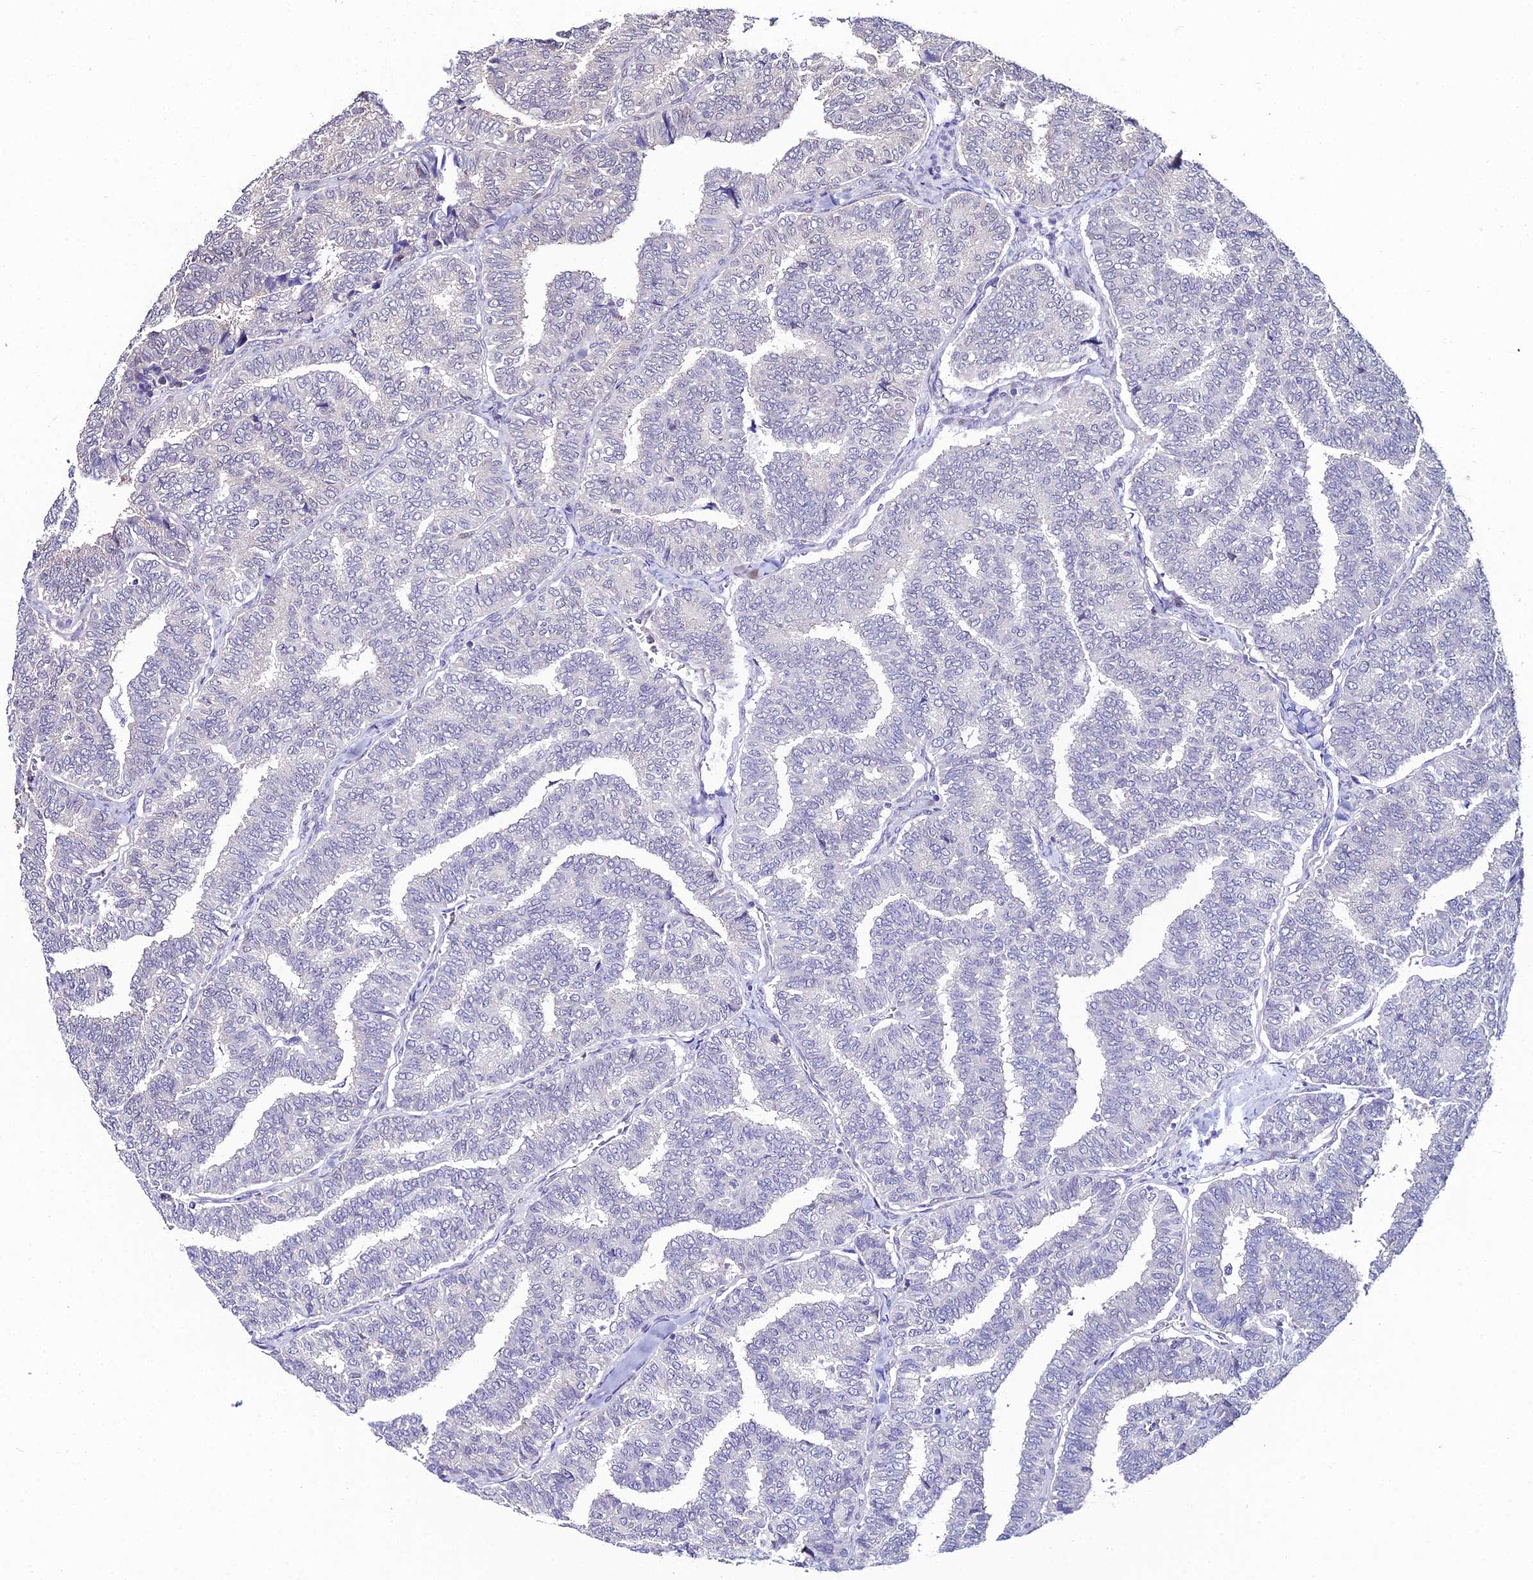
{"staining": {"intensity": "negative", "quantity": "none", "location": "none"}, "tissue": "thyroid cancer", "cell_type": "Tumor cells", "image_type": "cancer", "snomed": [{"axis": "morphology", "description": "Papillary adenocarcinoma, NOS"}, {"axis": "topography", "description": "Thyroid gland"}], "caption": "IHC of human thyroid cancer displays no positivity in tumor cells. (DAB immunohistochemistry with hematoxylin counter stain).", "gene": "DDX19A", "patient": {"sex": "female", "age": 35}}